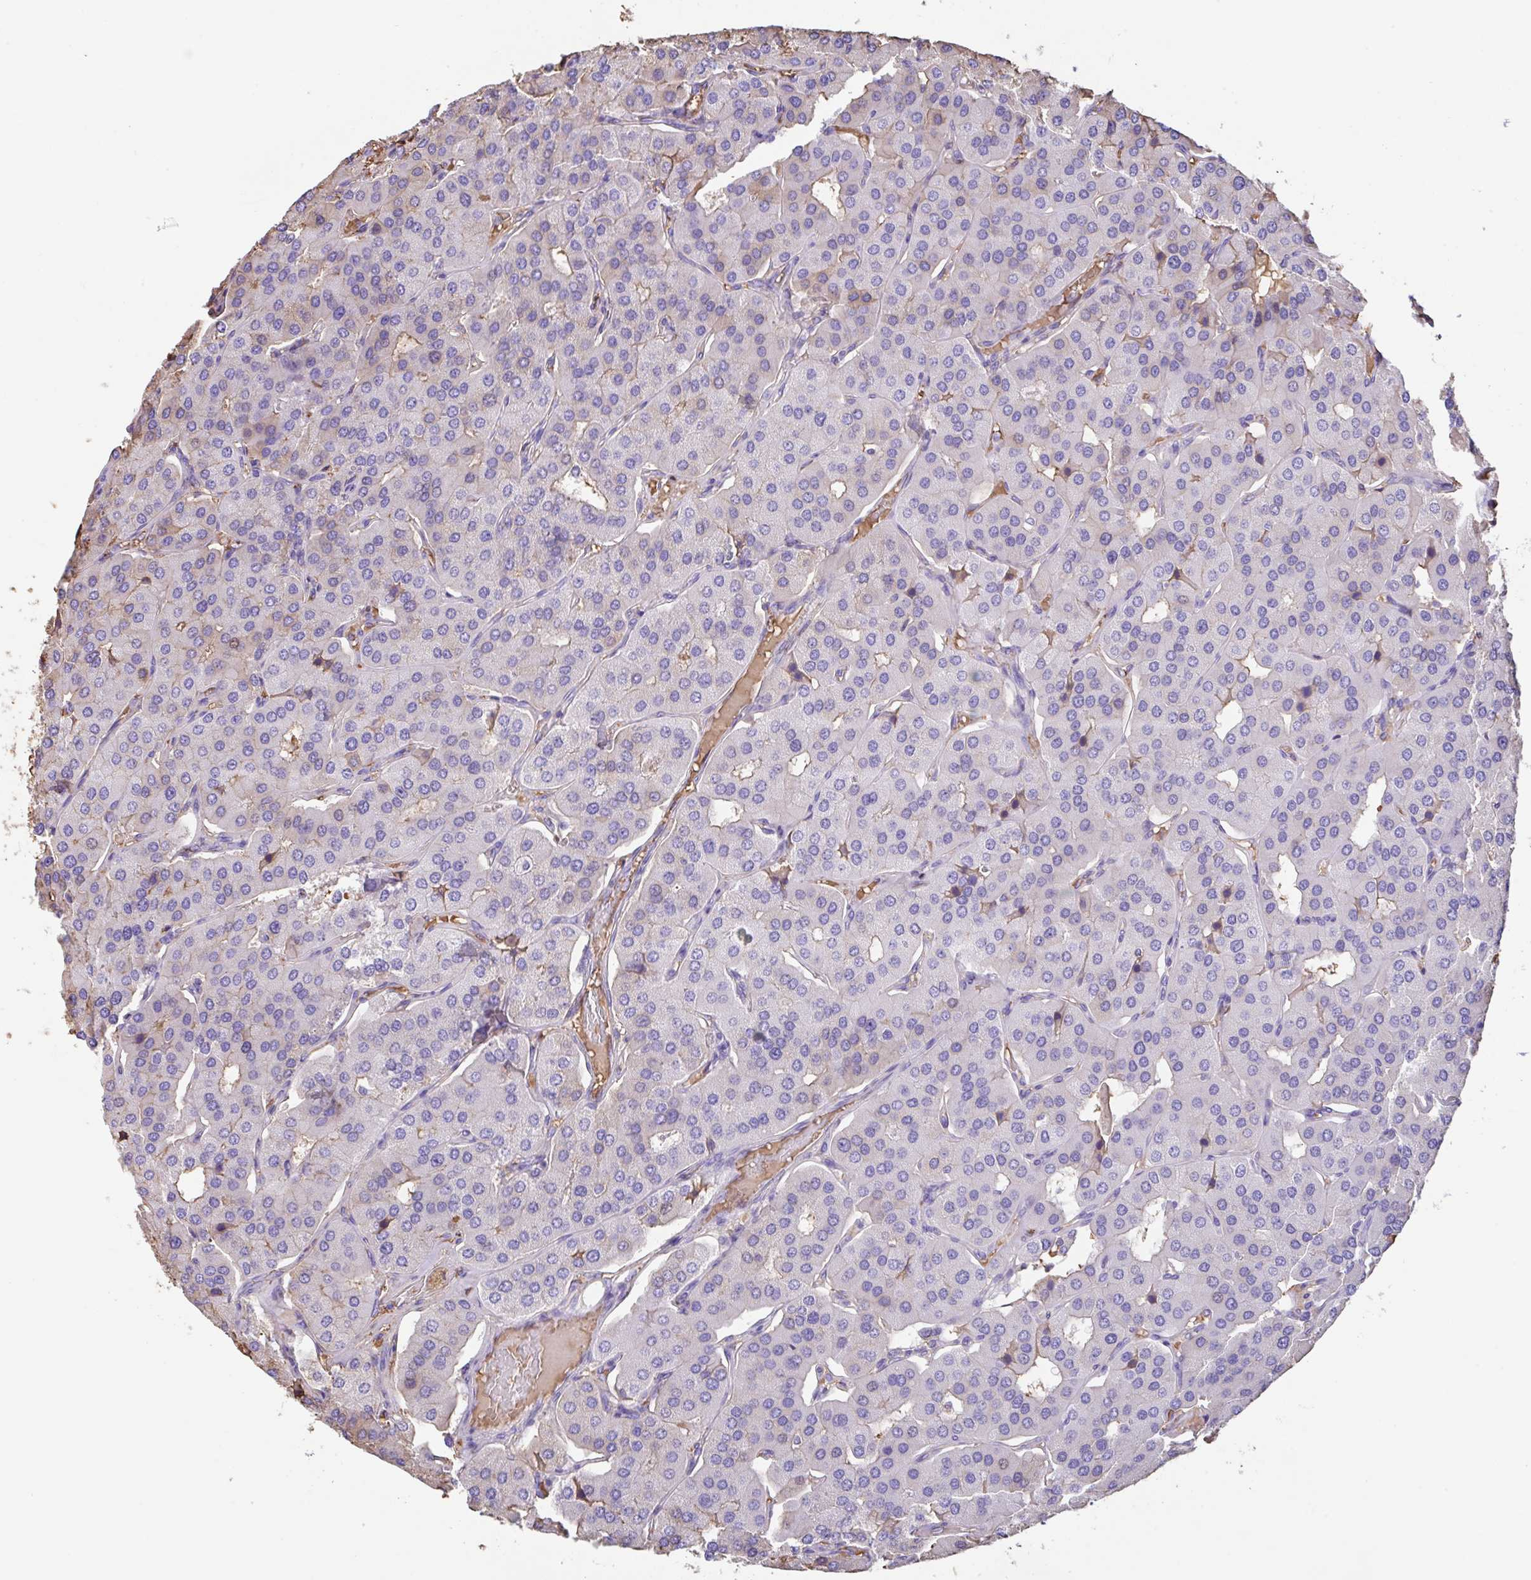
{"staining": {"intensity": "negative", "quantity": "none", "location": "none"}, "tissue": "parathyroid gland", "cell_type": "Glandular cells", "image_type": "normal", "snomed": [{"axis": "morphology", "description": "Normal tissue, NOS"}, {"axis": "morphology", "description": "Adenoma, NOS"}, {"axis": "topography", "description": "Parathyroid gland"}], "caption": "DAB (3,3'-diaminobenzidine) immunohistochemical staining of unremarkable parathyroid gland exhibits no significant expression in glandular cells. Brightfield microscopy of IHC stained with DAB (brown) and hematoxylin (blue), captured at high magnification.", "gene": "HOXC12", "patient": {"sex": "female", "age": 86}}